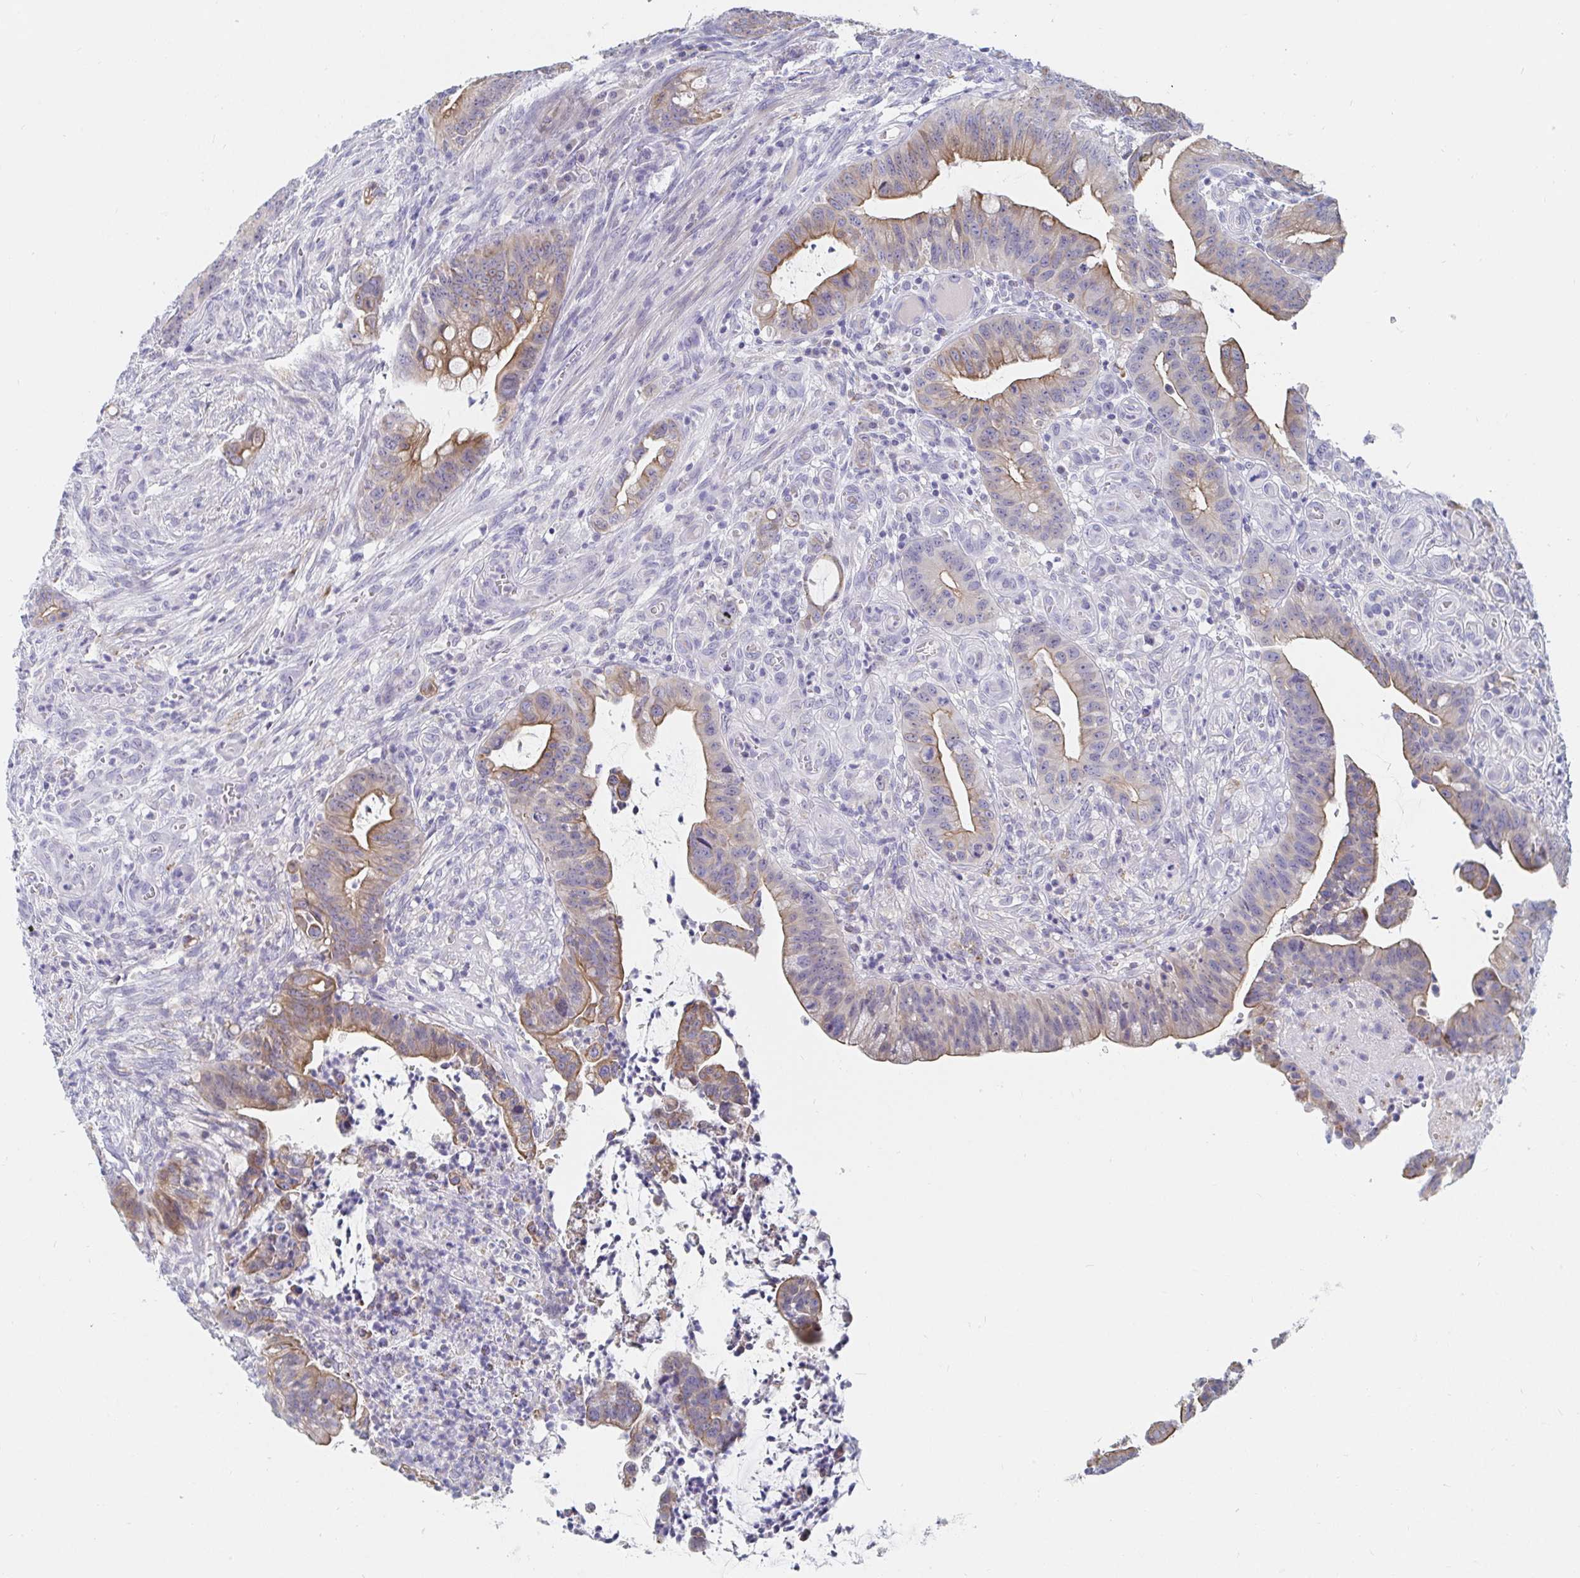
{"staining": {"intensity": "moderate", "quantity": ">75%", "location": "cytoplasmic/membranous"}, "tissue": "colorectal cancer", "cell_type": "Tumor cells", "image_type": "cancer", "snomed": [{"axis": "morphology", "description": "Adenocarcinoma, NOS"}, {"axis": "topography", "description": "Colon"}], "caption": "The immunohistochemical stain highlights moderate cytoplasmic/membranous staining in tumor cells of colorectal cancer tissue.", "gene": "ZNF430", "patient": {"sex": "male", "age": 62}}